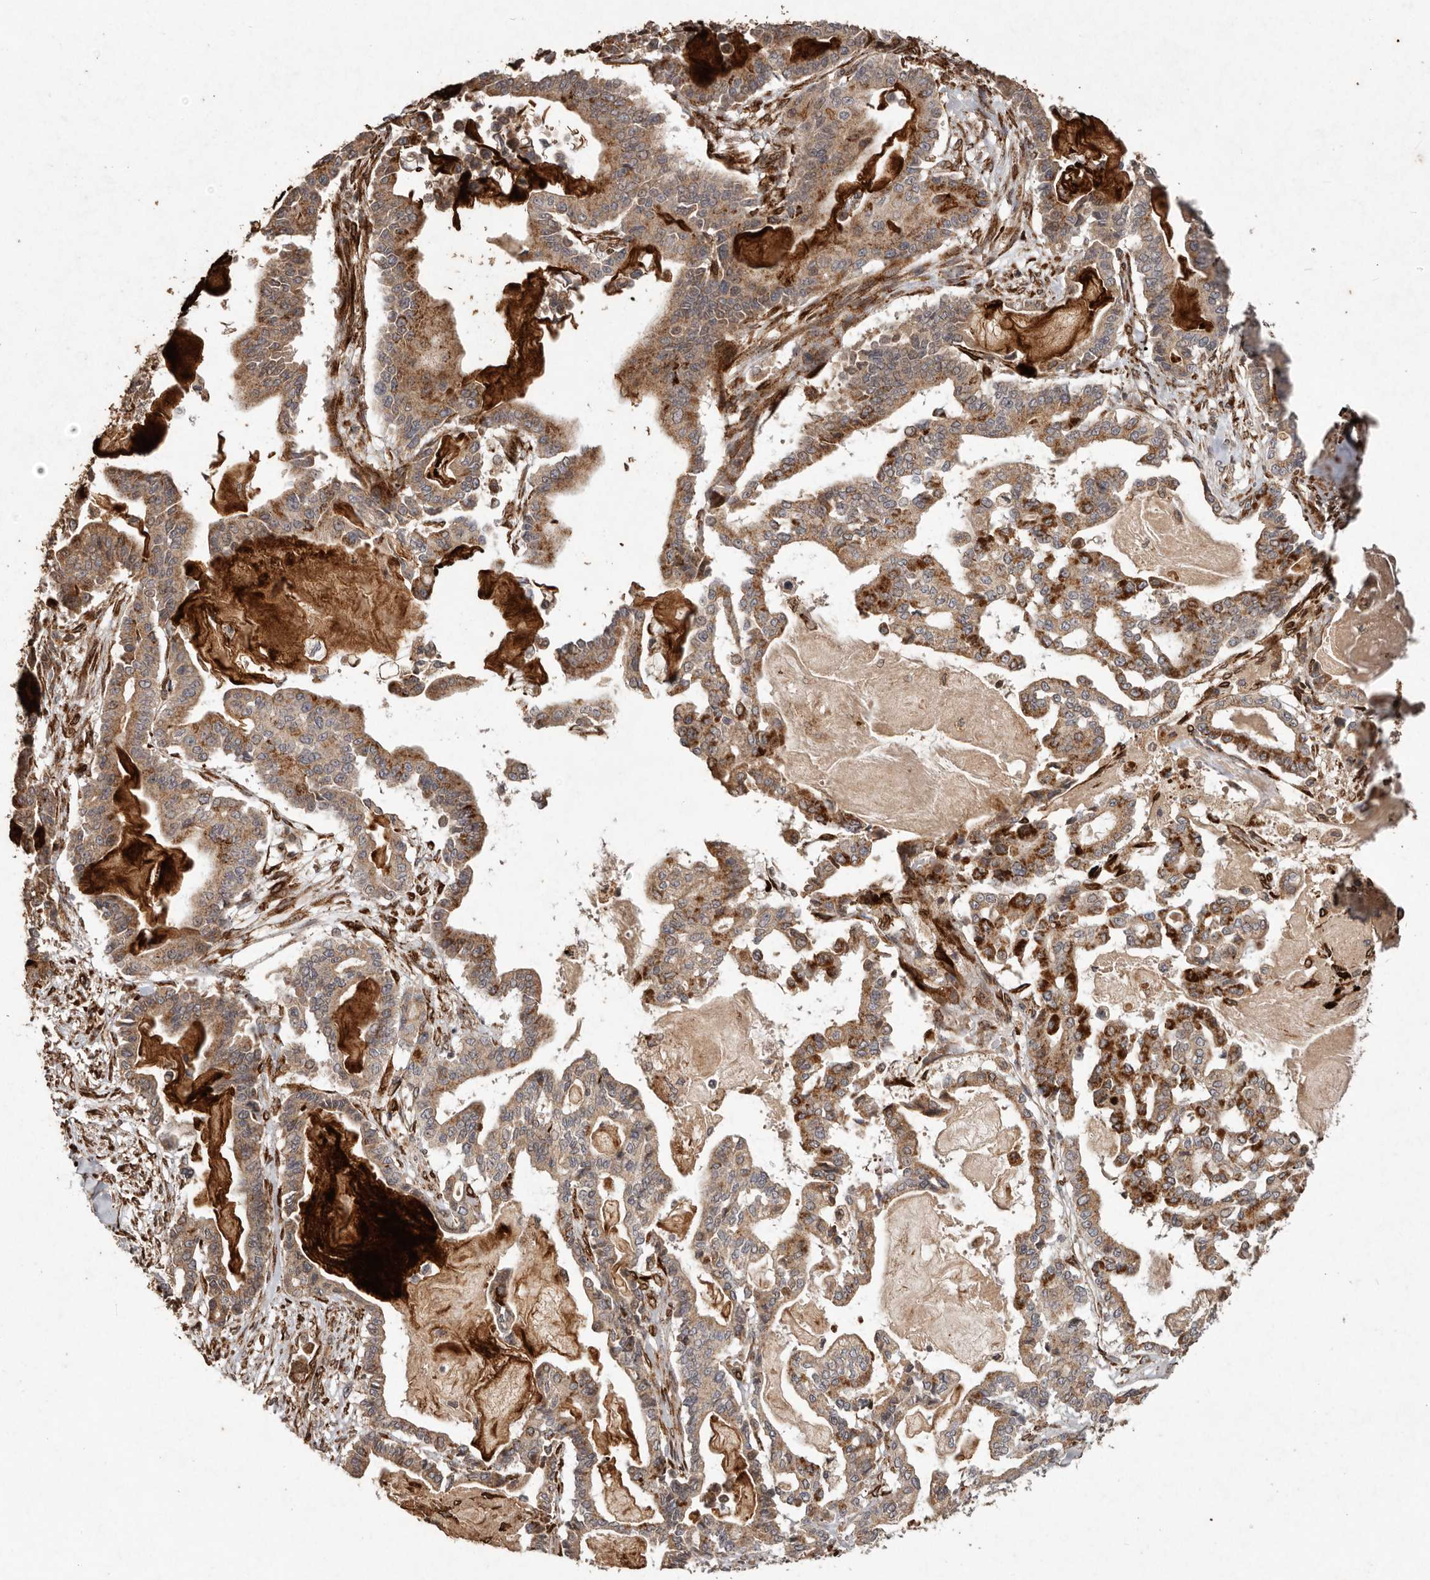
{"staining": {"intensity": "moderate", "quantity": ">75%", "location": "cytoplasmic/membranous"}, "tissue": "pancreatic cancer", "cell_type": "Tumor cells", "image_type": "cancer", "snomed": [{"axis": "morphology", "description": "Adenocarcinoma, NOS"}, {"axis": "topography", "description": "Pancreas"}], "caption": "Immunohistochemical staining of pancreatic cancer (adenocarcinoma) displays medium levels of moderate cytoplasmic/membranous positivity in approximately >75% of tumor cells.", "gene": "PLOD2", "patient": {"sex": "male", "age": 63}}